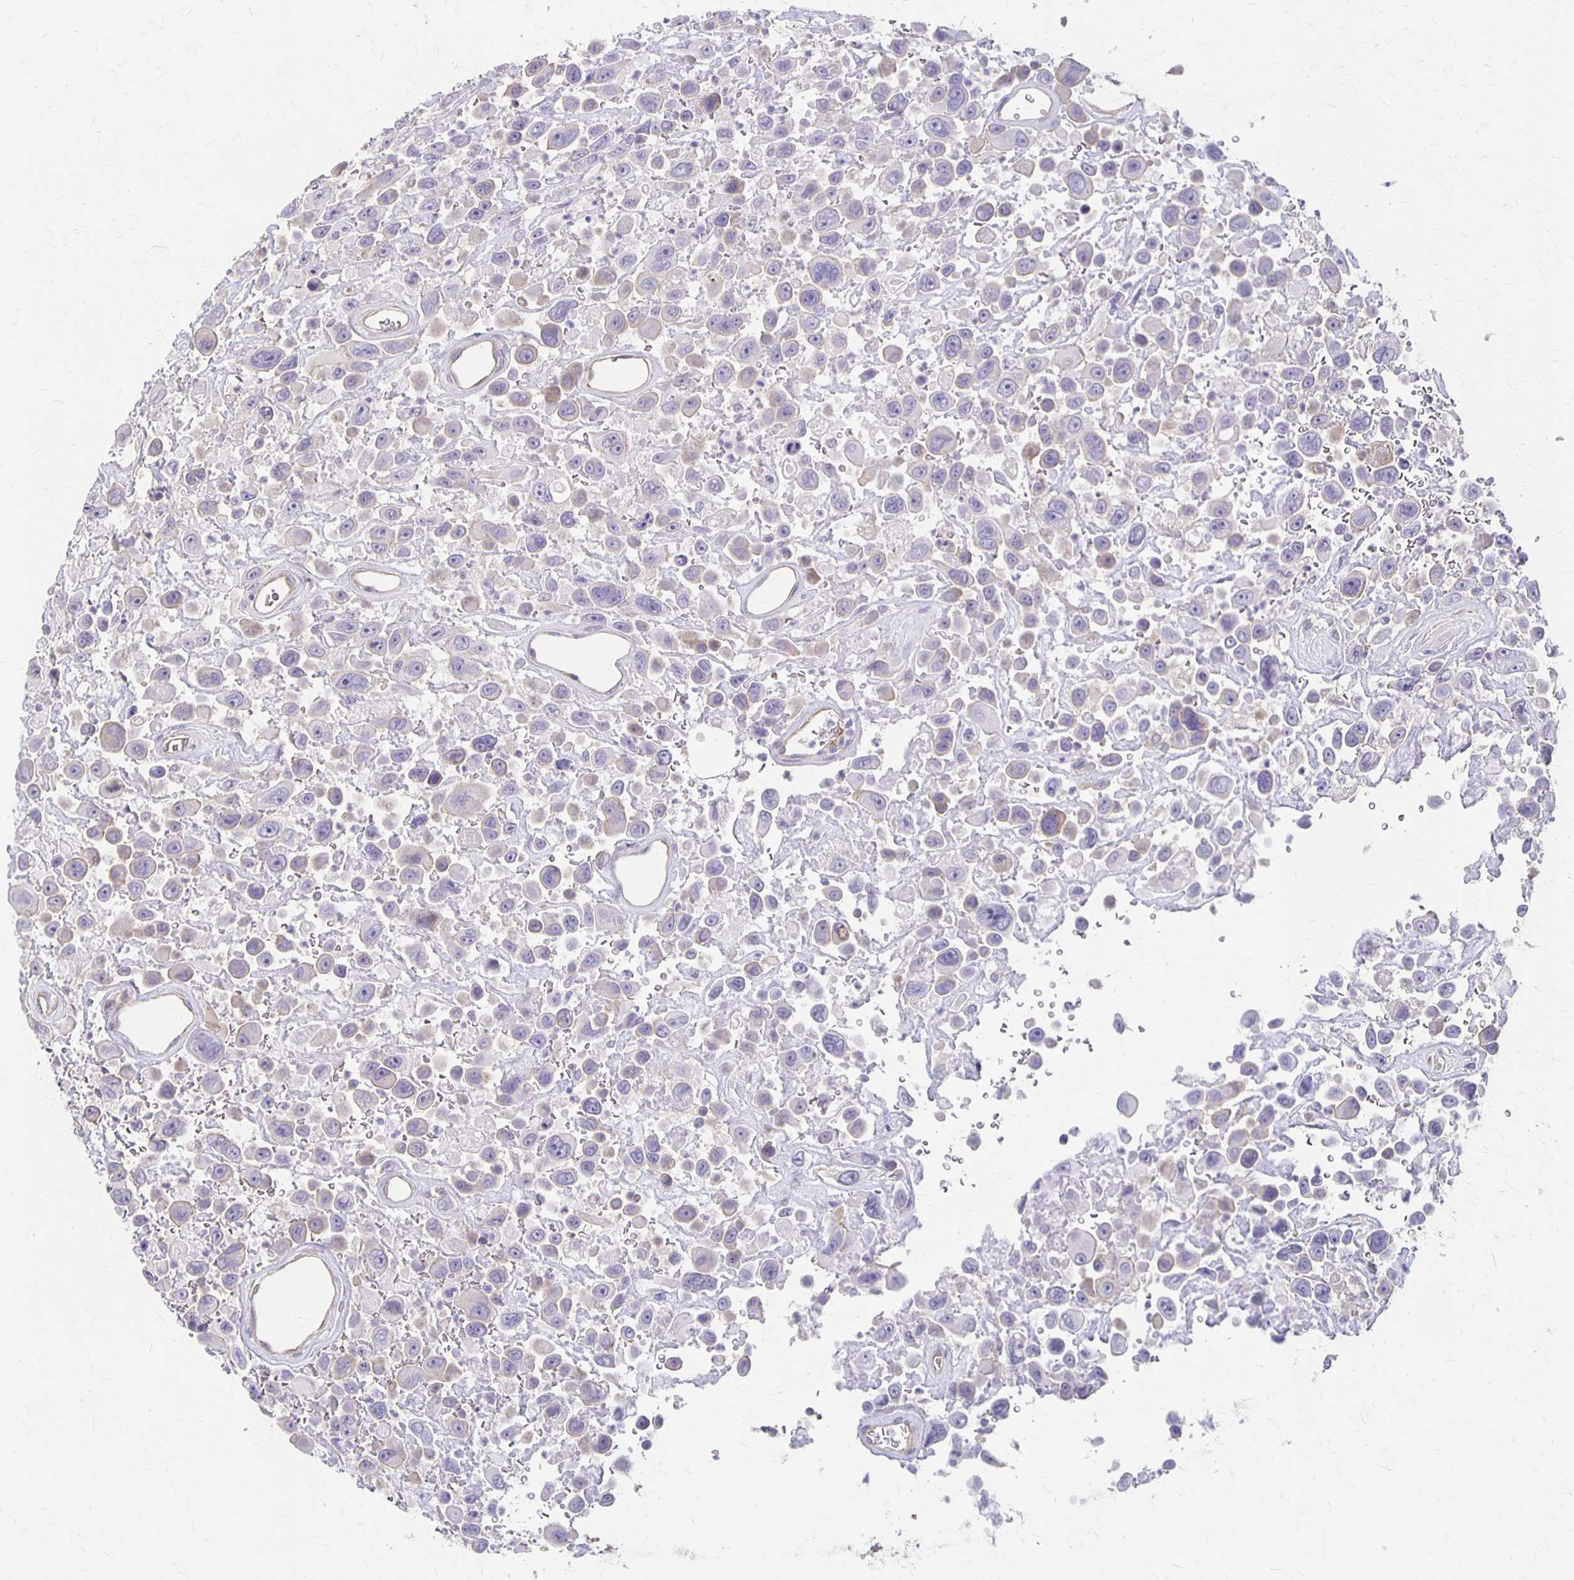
{"staining": {"intensity": "weak", "quantity": "<25%", "location": "cytoplasmic/membranous"}, "tissue": "urothelial cancer", "cell_type": "Tumor cells", "image_type": "cancer", "snomed": [{"axis": "morphology", "description": "Urothelial carcinoma, High grade"}, {"axis": "topography", "description": "Urinary bladder"}], "caption": "DAB immunohistochemical staining of human high-grade urothelial carcinoma reveals no significant positivity in tumor cells.", "gene": "PPP1R3E", "patient": {"sex": "male", "age": 53}}